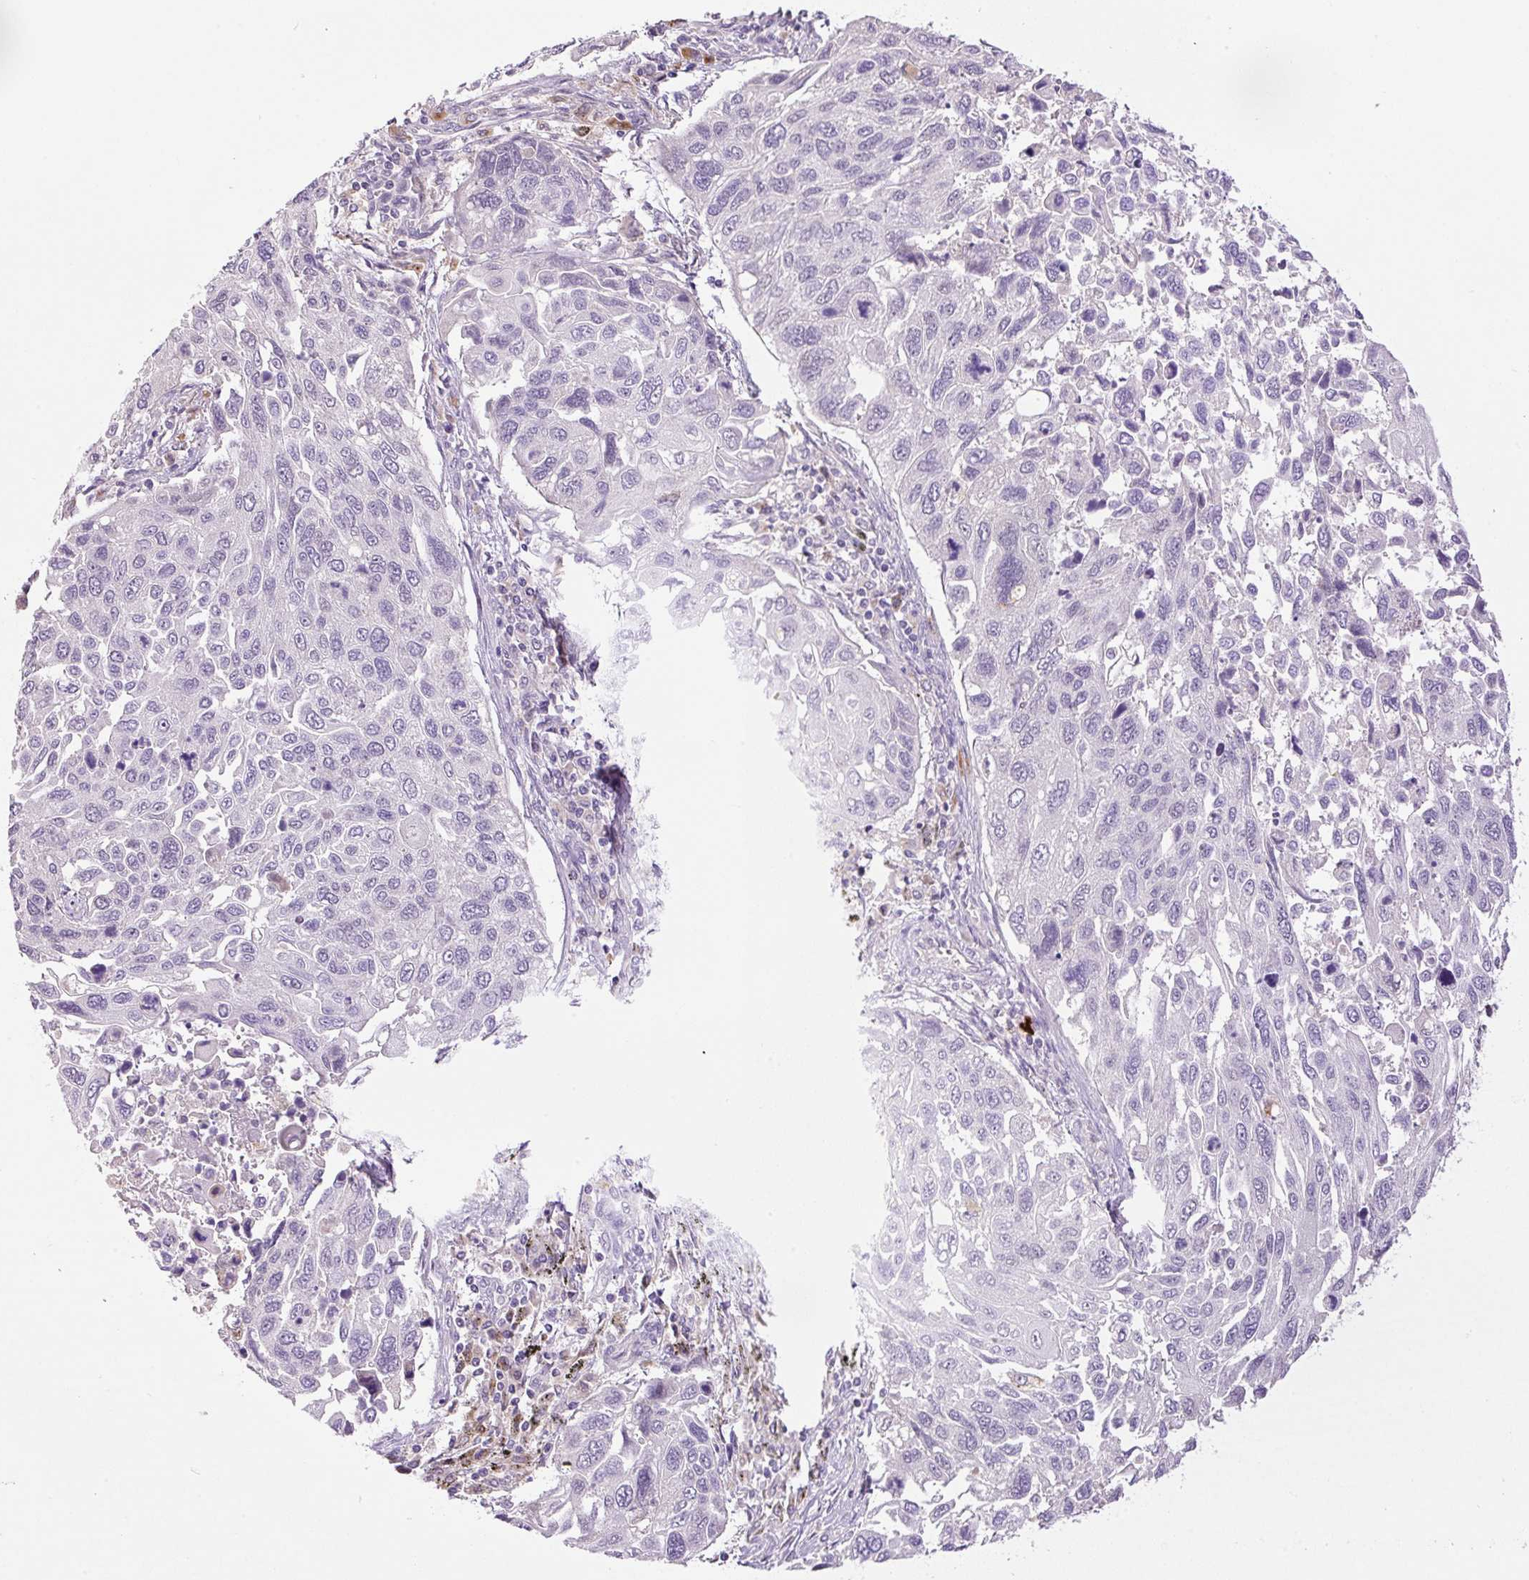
{"staining": {"intensity": "negative", "quantity": "none", "location": "none"}, "tissue": "lung cancer", "cell_type": "Tumor cells", "image_type": "cancer", "snomed": [{"axis": "morphology", "description": "Squamous cell carcinoma, NOS"}, {"axis": "topography", "description": "Lung"}], "caption": "A histopathology image of lung squamous cell carcinoma stained for a protein exhibits no brown staining in tumor cells.", "gene": "HABP4", "patient": {"sex": "male", "age": 62}}